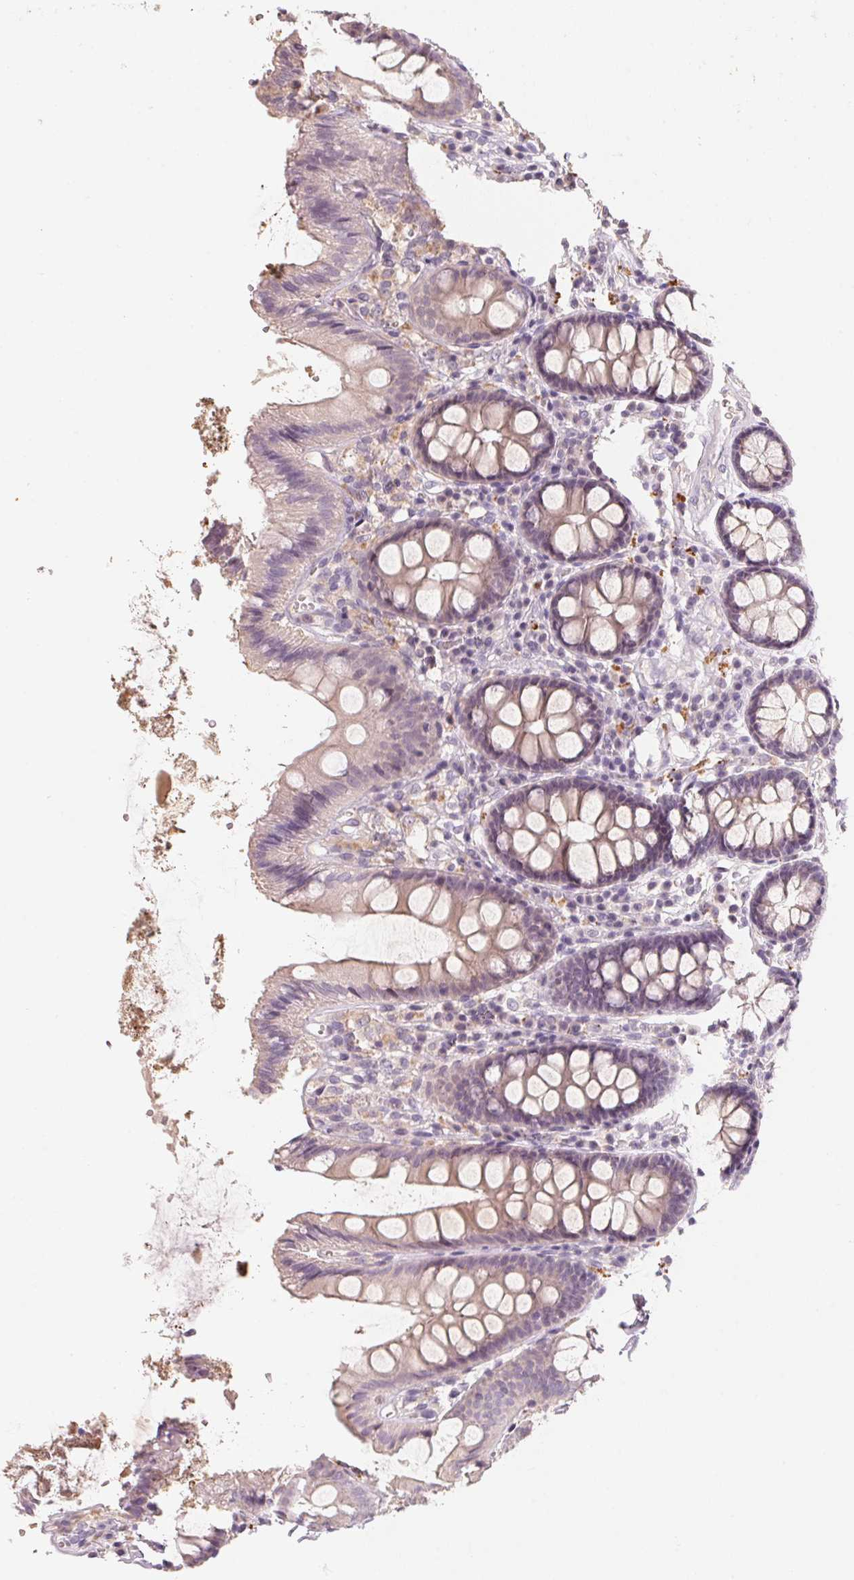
{"staining": {"intensity": "negative", "quantity": "none", "location": "none"}, "tissue": "colon", "cell_type": "Endothelial cells", "image_type": "normal", "snomed": [{"axis": "morphology", "description": "Normal tissue, NOS"}, {"axis": "topography", "description": "Colon"}], "caption": "A high-resolution histopathology image shows IHC staining of normal colon, which demonstrates no significant expression in endothelial cells. (DAB immunohistochemistry visualized using brightfield microscopy, high magnification).", "gene": "TREH", "patient": {"sex": "male", "age": 84}}